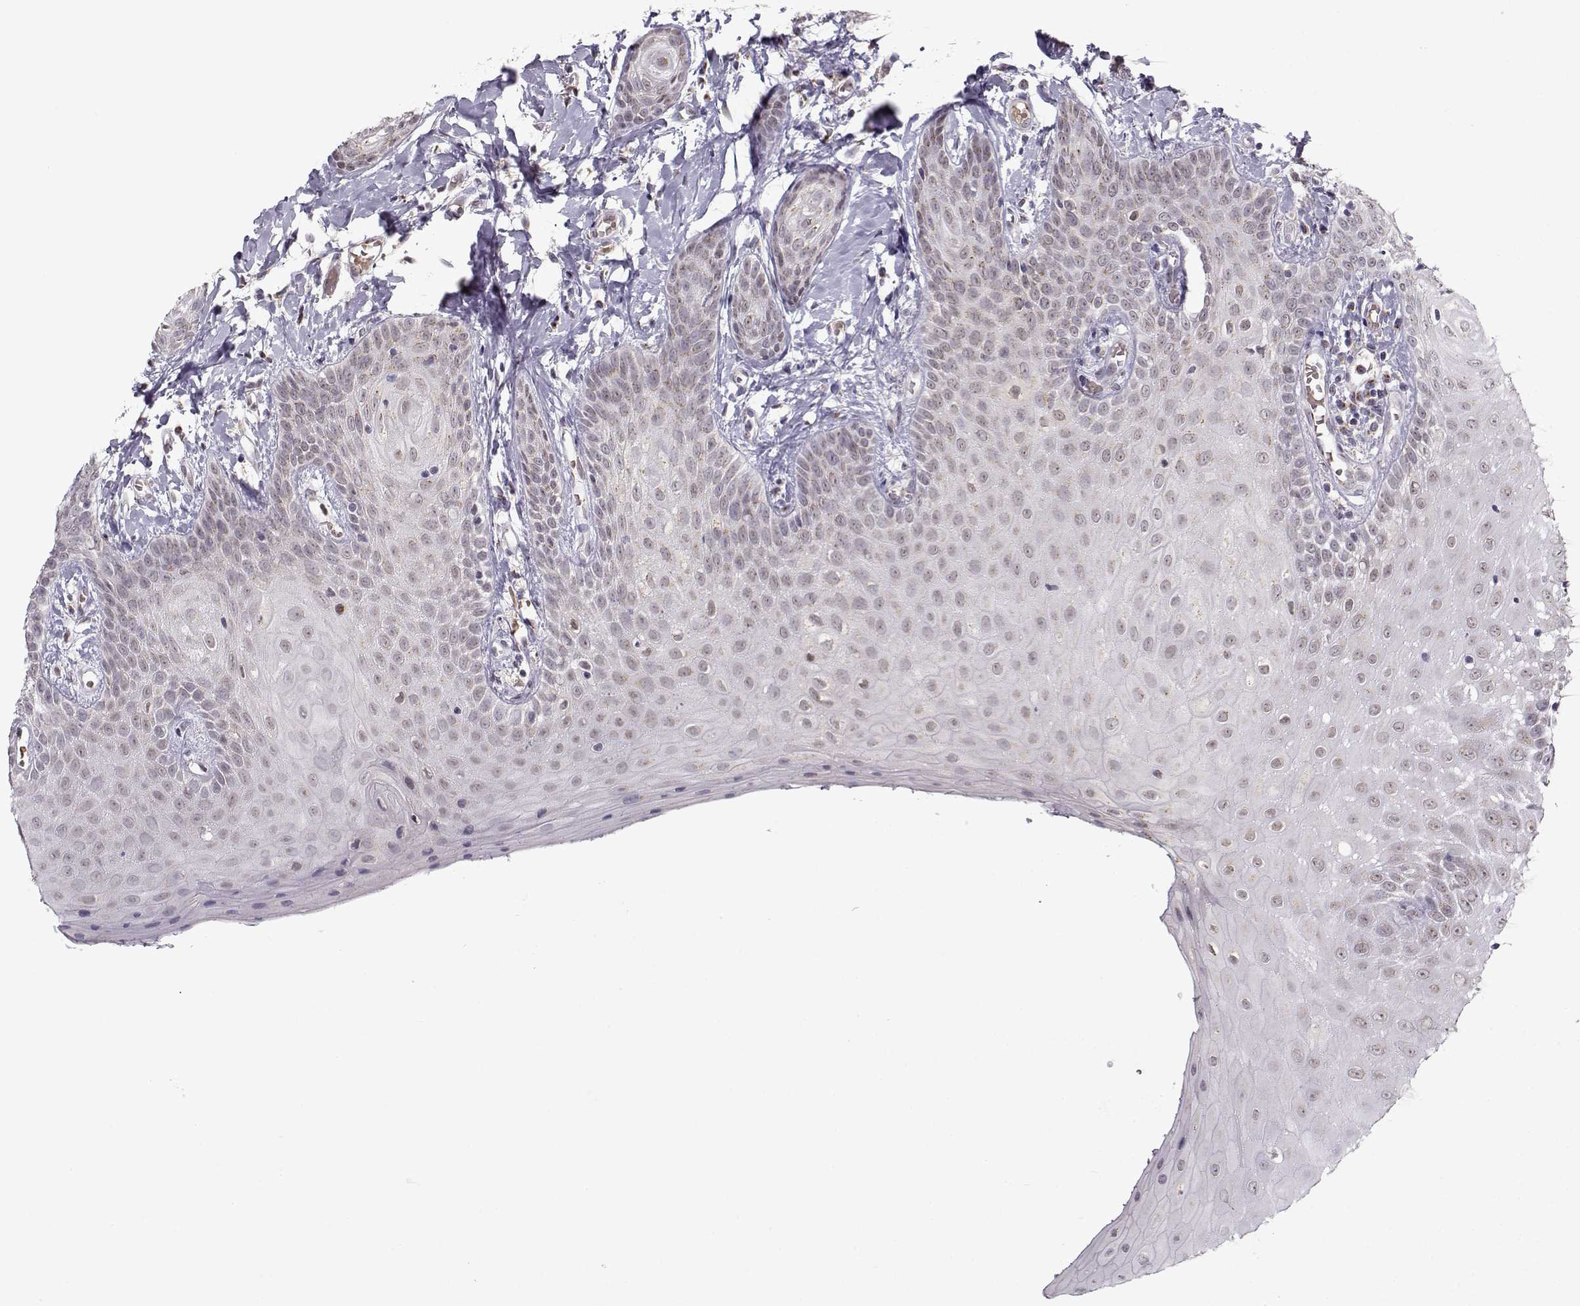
{"staining": {"intensity": "negative", "quantity": "none", "location": "none"}, "tissue": "head and neck cancer", "cell_type": "Tumor cells", "image_type": "cancer", "snomed": [{"axis": "morphology", "description": "Normal tissue, NOS"}, {"axis": "morphology", "description": "Squamous cell carcinoma, NOS"}, {"axis": "topography", "description": "Oral tissue"}, {"axis": "topography", "description": "Salivary gland"}, {"axis": "topography", "description": "Head-Neck"}], "caption": "A histopathology image of head and neck squamous cell carcinoma stained for a protein exhibits no brown staining in tumor cells. (Brightfield microscopy of DAB IHC at high magnification).", "gene": "SLC4A5", "patient": {"sex": "female", "age": 62}}